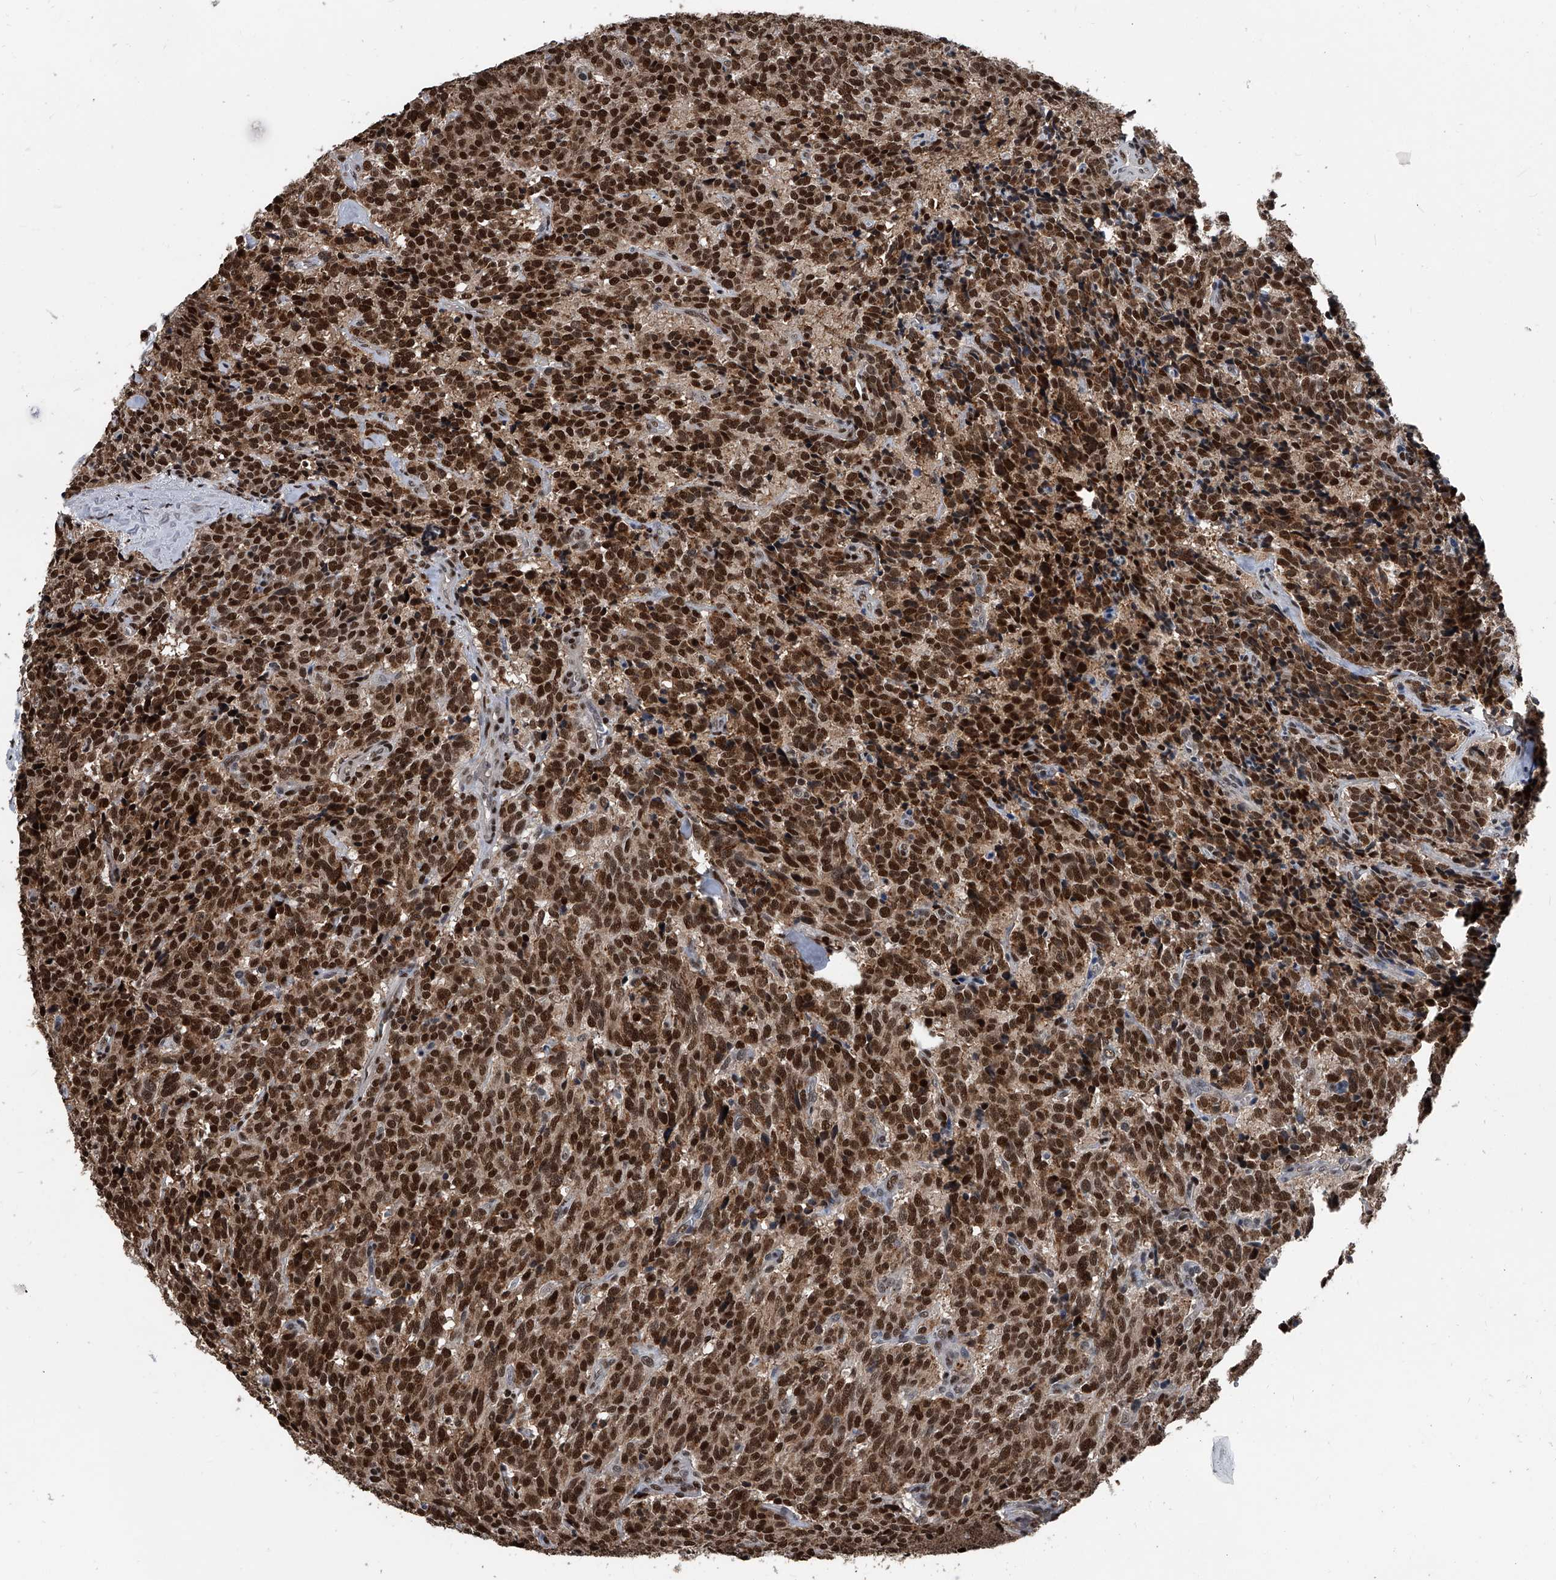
{"staining": {"intensity": "strong", "quantity": ">75%", "location": "nuclear"}, "tissue": "carcinoid", "cell_type": "Tumor cells", "image_type": "cancer", "snomed": [{"axis": "morphology", "description": "Carcinoid, malignant, NOS"}, {"axis": "topography", "description": "Lung"}], "caption": "Immunohistochemistry of human malignant carcinoid demonstrates high levels of strong nuclear staining in about >75% of tumor cells.", "gene": "FKBP5", "patient": {"sex": "female", "age": 46}}